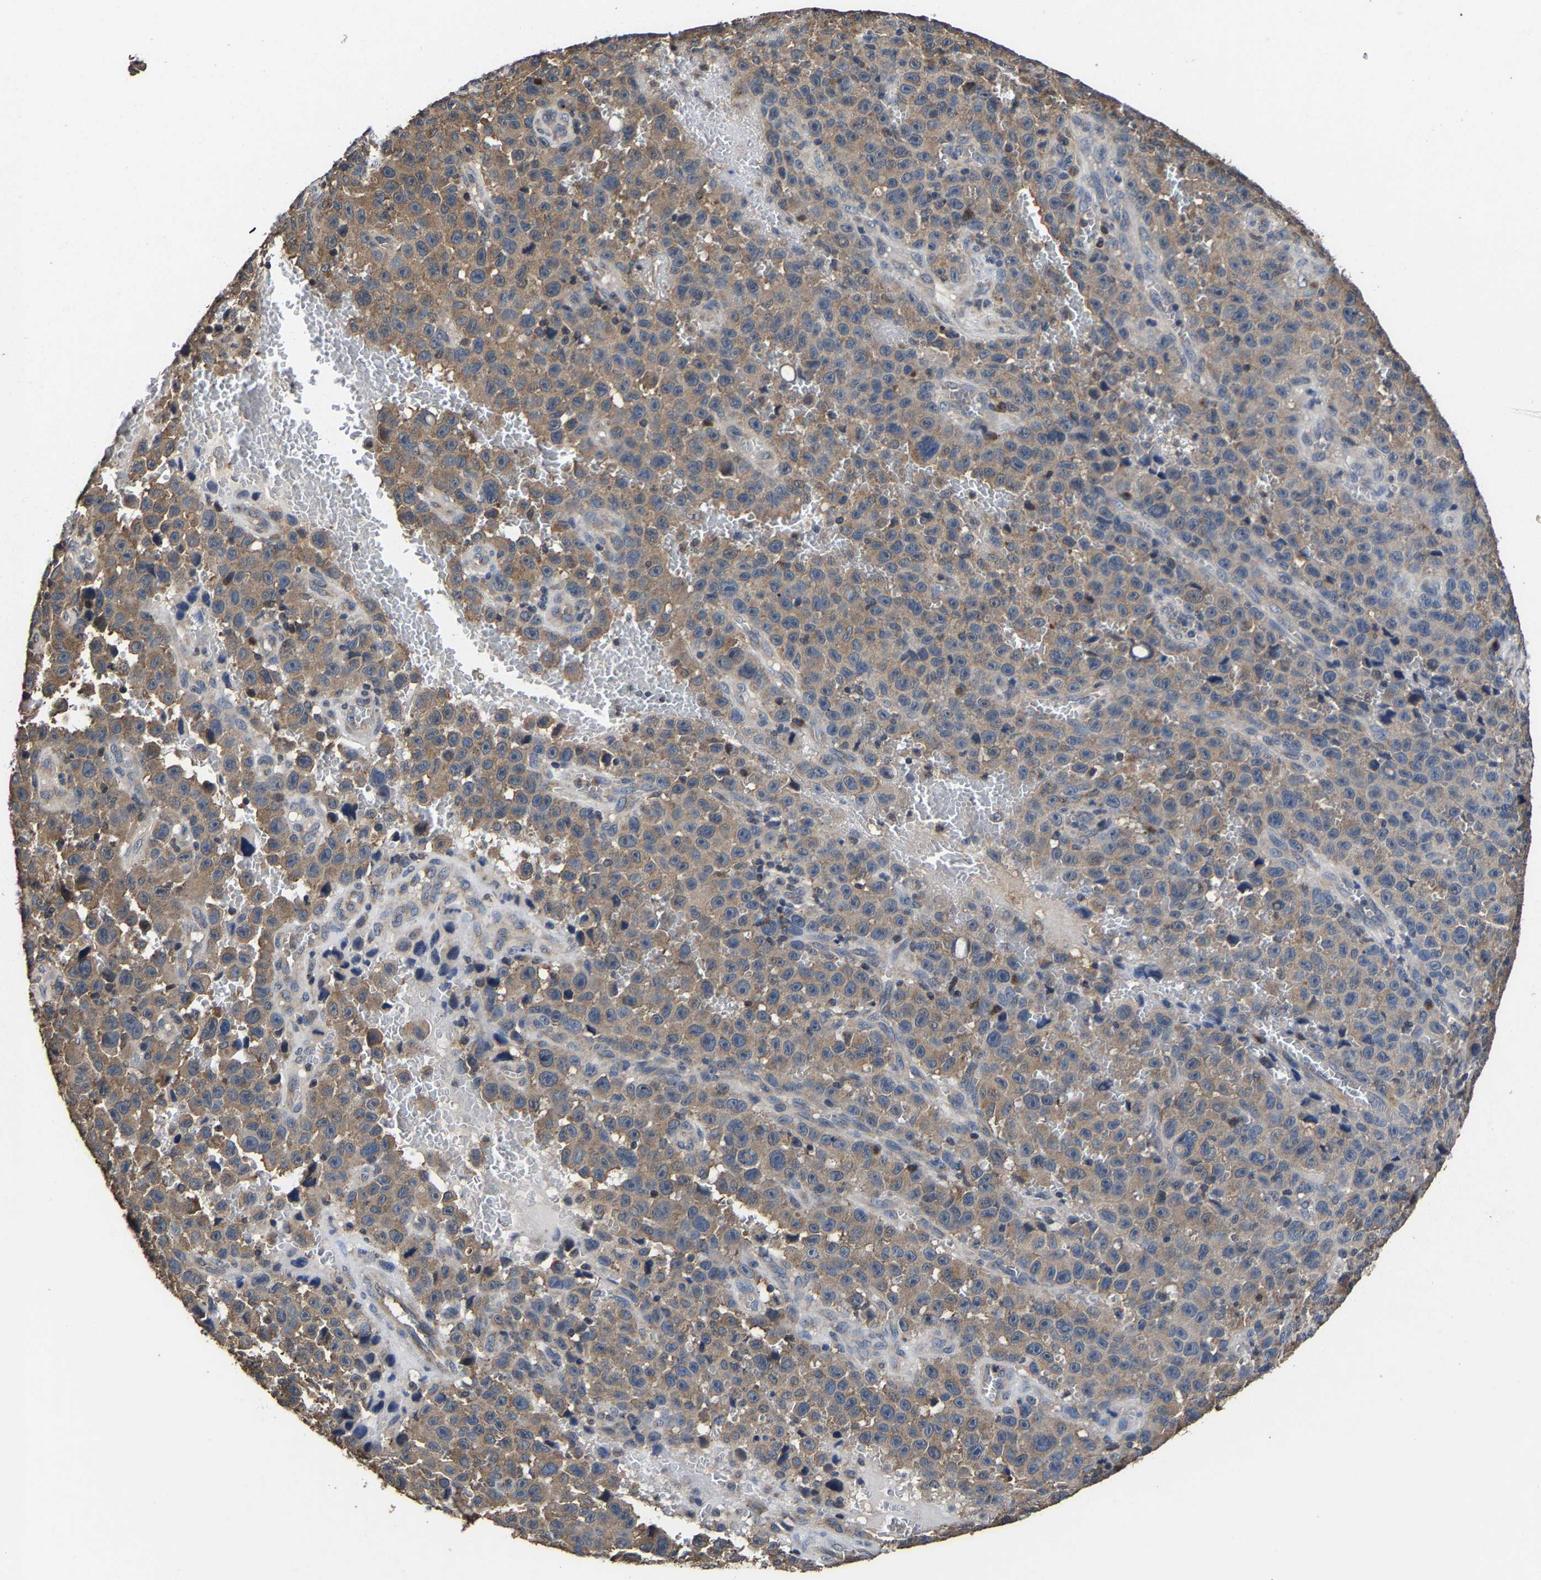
{"staining": {"intensity": "weak", "quantity": ">75%", "location": "cytoplasmic/membranous"}, "tissue": "melanoma", "cell_type": "Tumor cells", "image_type": "cancer", "snomed": [{"axis": "morphology", "description": "Malignant melanoma, NOS"}, {"axis": "topography", "description": "Skin"}], "caption": "Protein positivity by IHC exhibits weak cytoplasmic/membranous positivity in about >75% of tumor cells in malignant melanoma.", "gene": "EBAG9", "patient": {"sex": "female", "age": 82}}